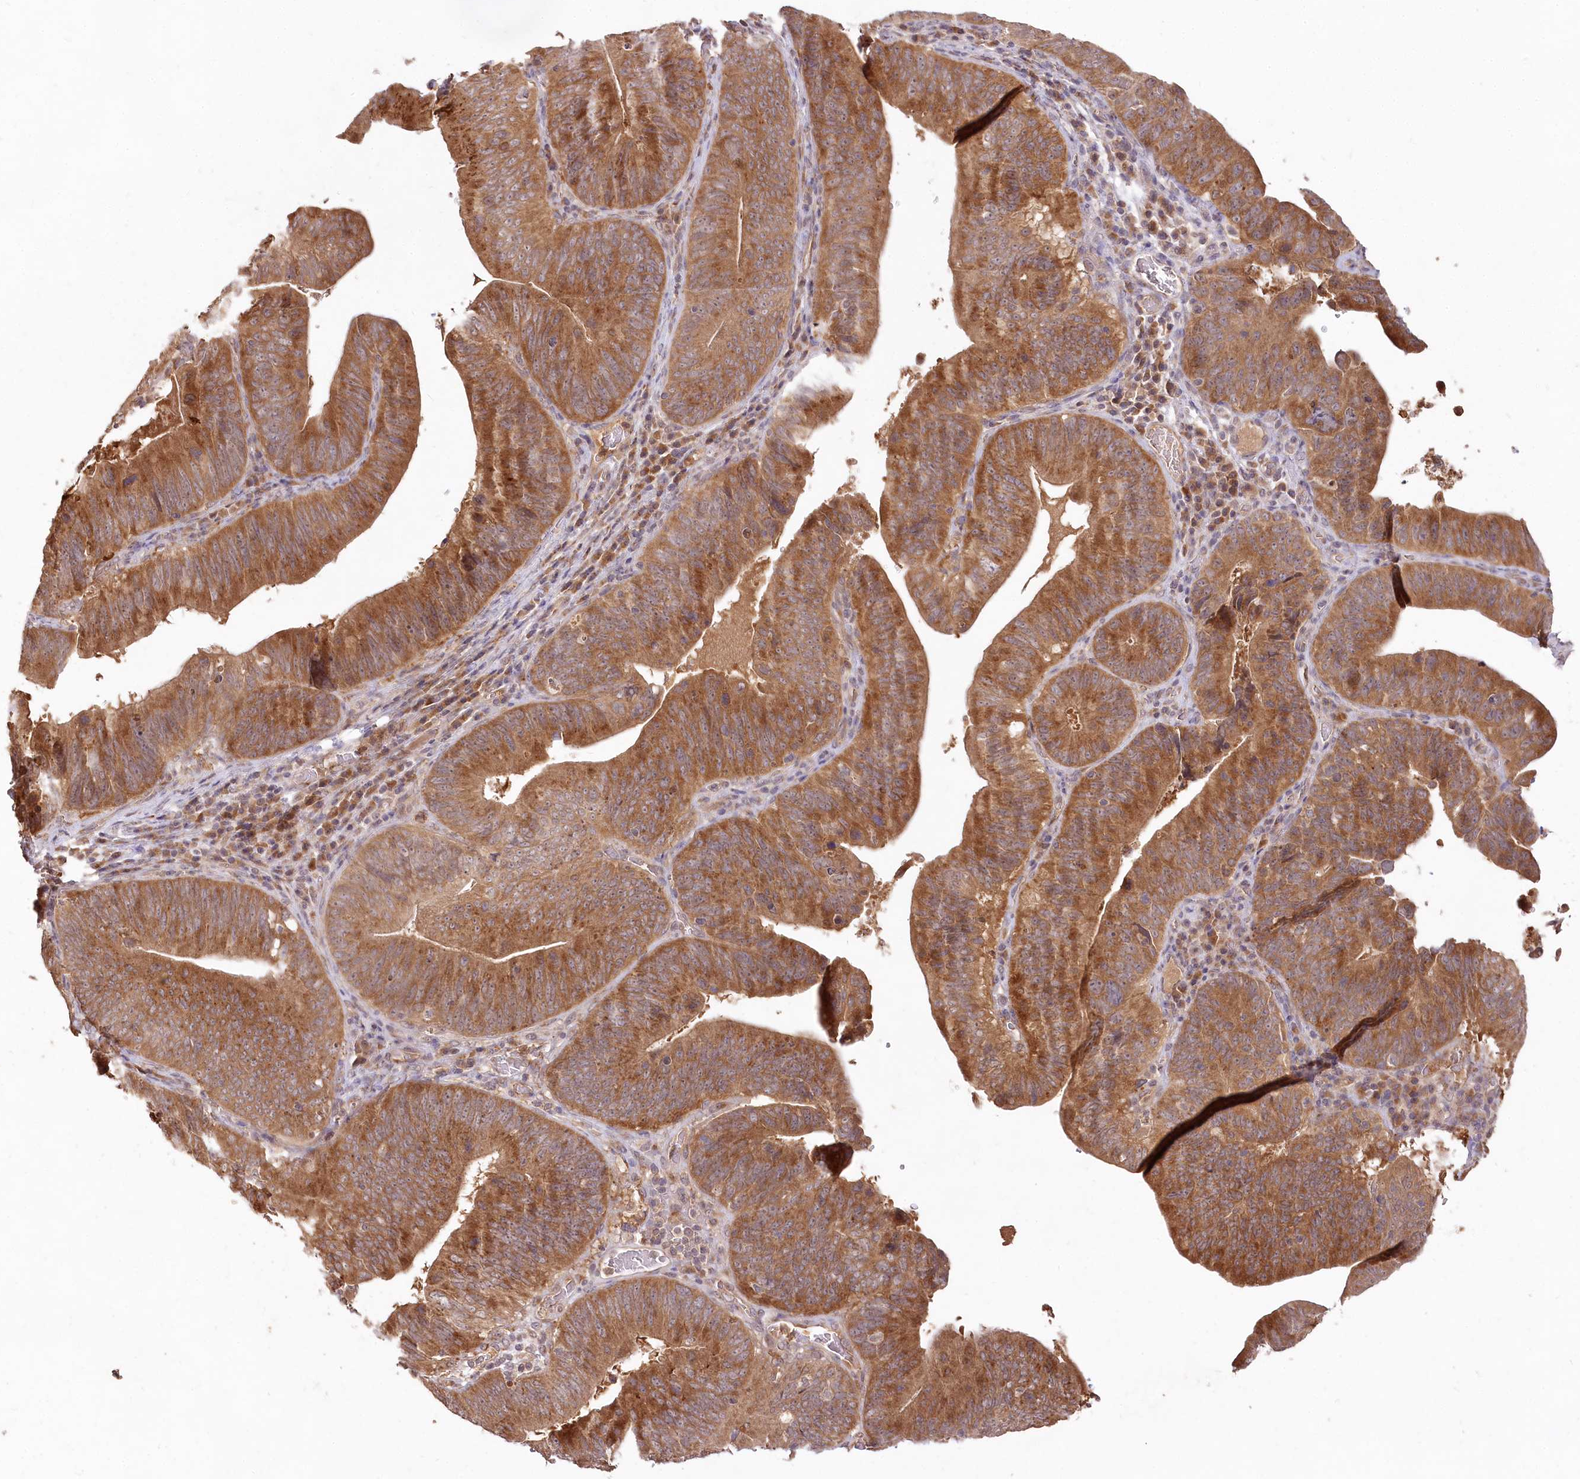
{"staining": {"intensity": "moderate", "quantity": ">75%", "location": "cytoplasmic/membranous"}, "tissue": "pancreatic cancer", "cell_type": "Tumor cells", "image_type": "cancer", "snomed": [{"axis": "morphology", "description": "Adenocarcinoma, NOS"}, {"axis": "topography", "description": "Pancreas"}], "caption": "Immunohistochemistry (IHC) image of pancreatic cancer stained for a protein (brown), which demonstrates medium levels of moderate cytoplasmic/membranous positivity in about >75% of tumor cells.", "gene": "IRAK1BP1", "patient": {"sex": "male", "age": 63}}